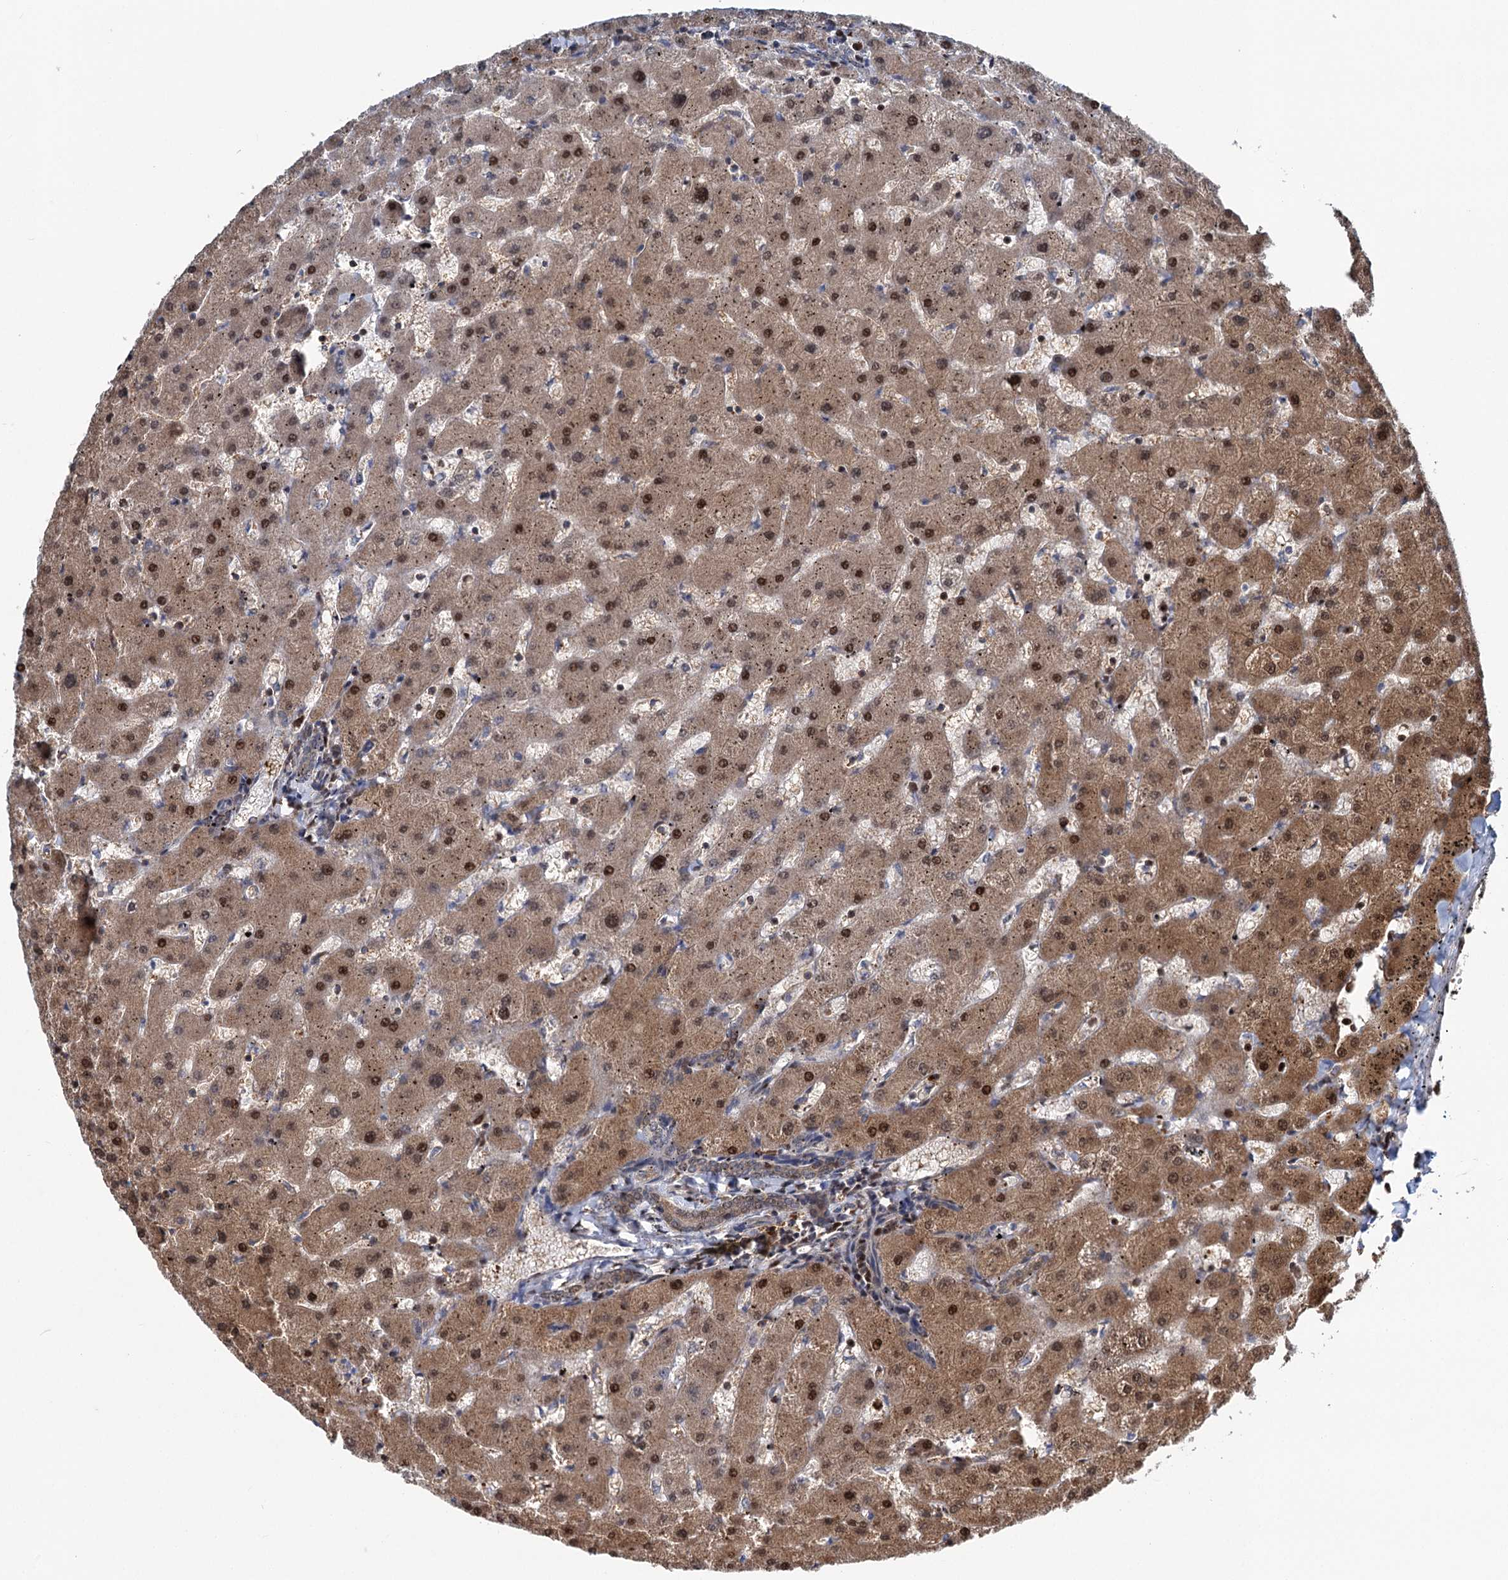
{"staining": {"intensity": "moderate", "quantity": "25%-75%", "location": "cytoplasmic/membranous,nuclear"}, "tissue": "liver", "cell_type": "Cholangiocytes", "image_type": "normal", "snomed": [{"axis": "morphology", "description": "Normal tissue, NOS"}, {"axis": "topography", "description": "Liver"}], "caption": "A micrograph of human liver stained for a protein reveals moderate cytoplasmic/membranous,nuclear brown staining in cholangiocytes. (brown staining indicates protein expression, while blue staining denotes nuclei).", "gene": "GPBP1", "patient": {"sex": "female", "age": 63}}